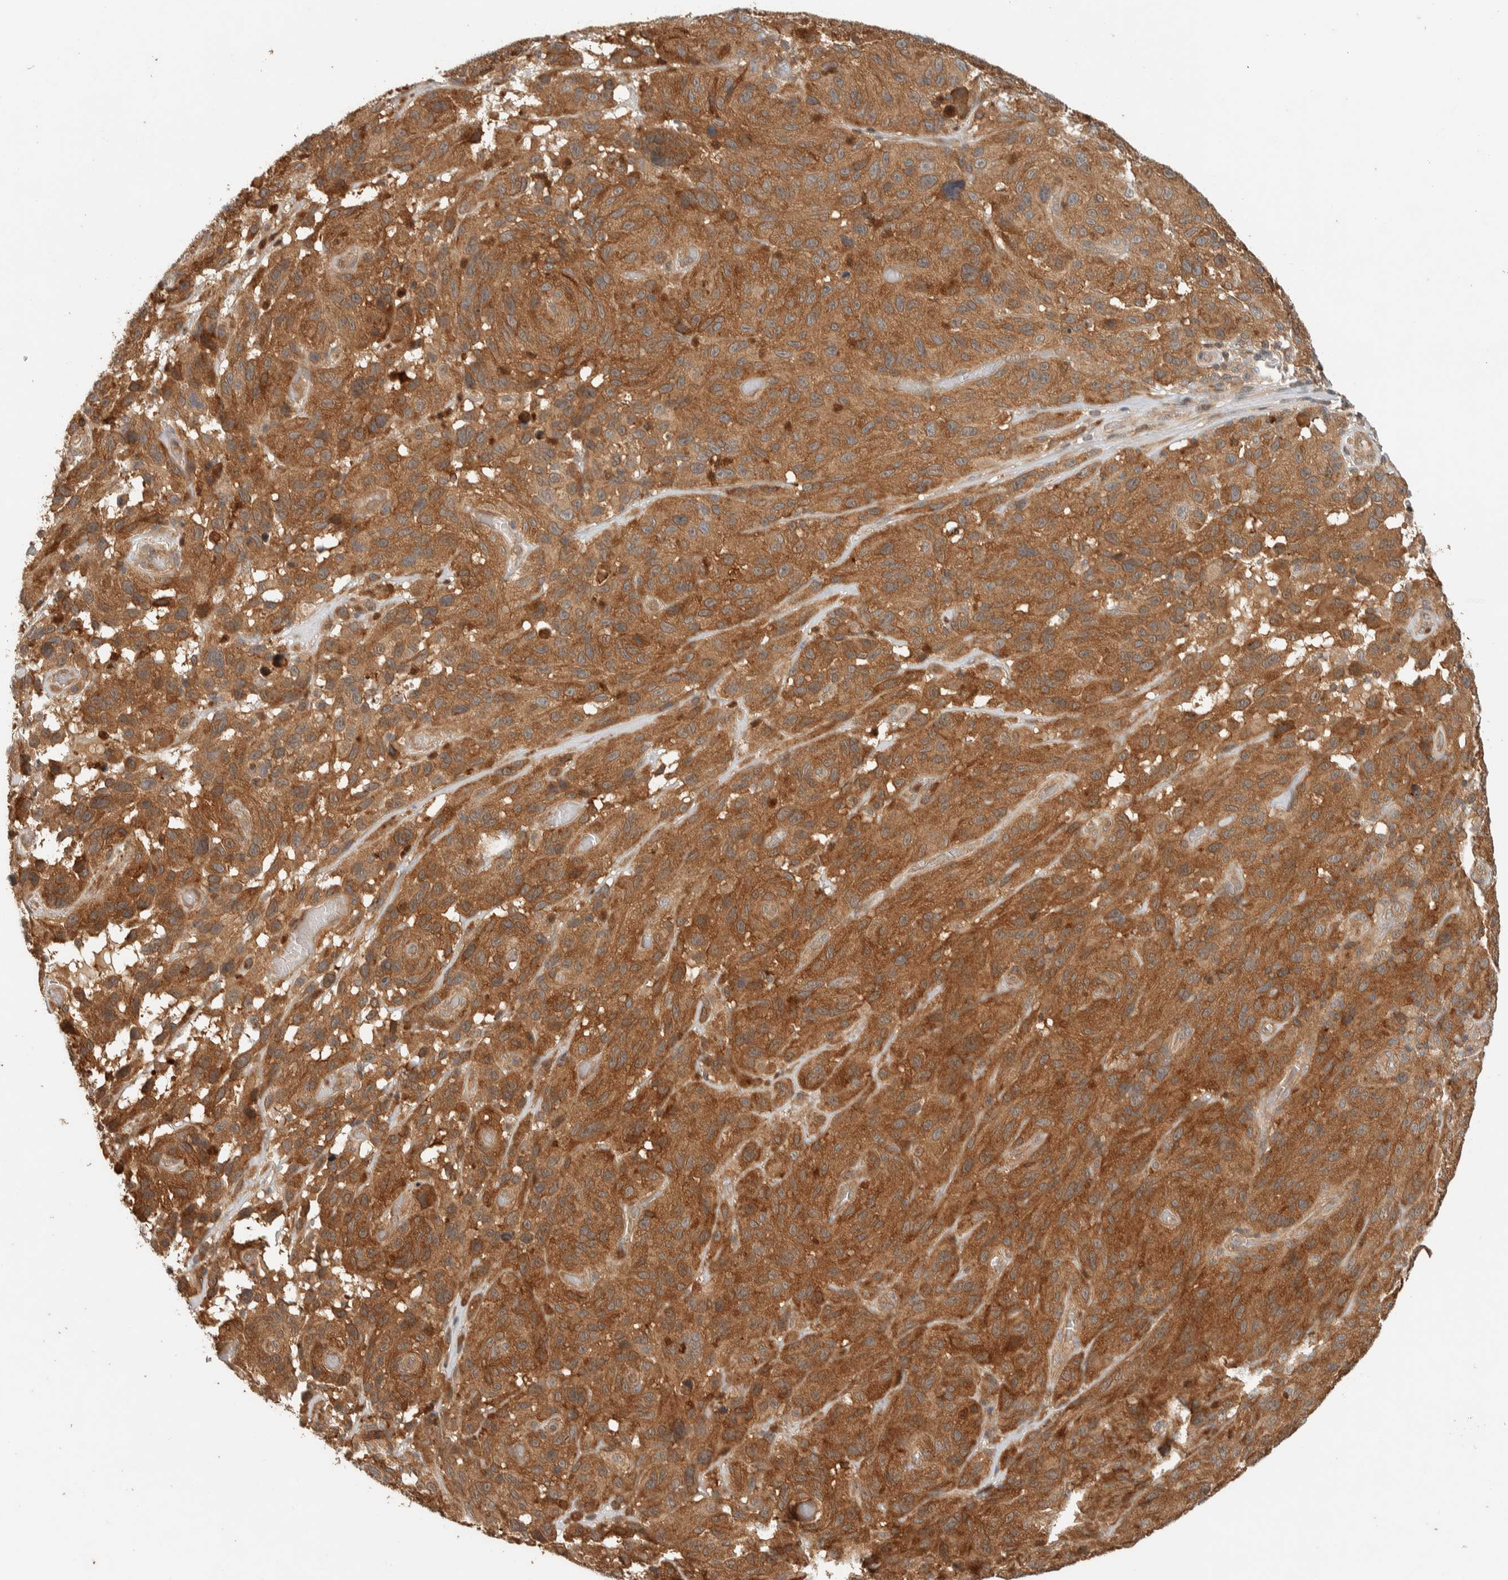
{"staining": {"intensity": "strong", "quantity": ">75%", "location": "cytoplasmic/membranous"}, "tissue": "melanoma", "cell_type": "Tumor cells", "image_type": "cancer", "snomed": [{"axis": "morphology", "description": "Malignant melanoma, NOS"}, {"axis": "topography", "description": "Skin"}], "caption": "Strong cytoplasmic/membranous protein staining is appreciated in approximately >75% of tumor cells in malignant melanoma.", "gene": "ADSS2", "patient": {"sex": "male", "age": 66}}